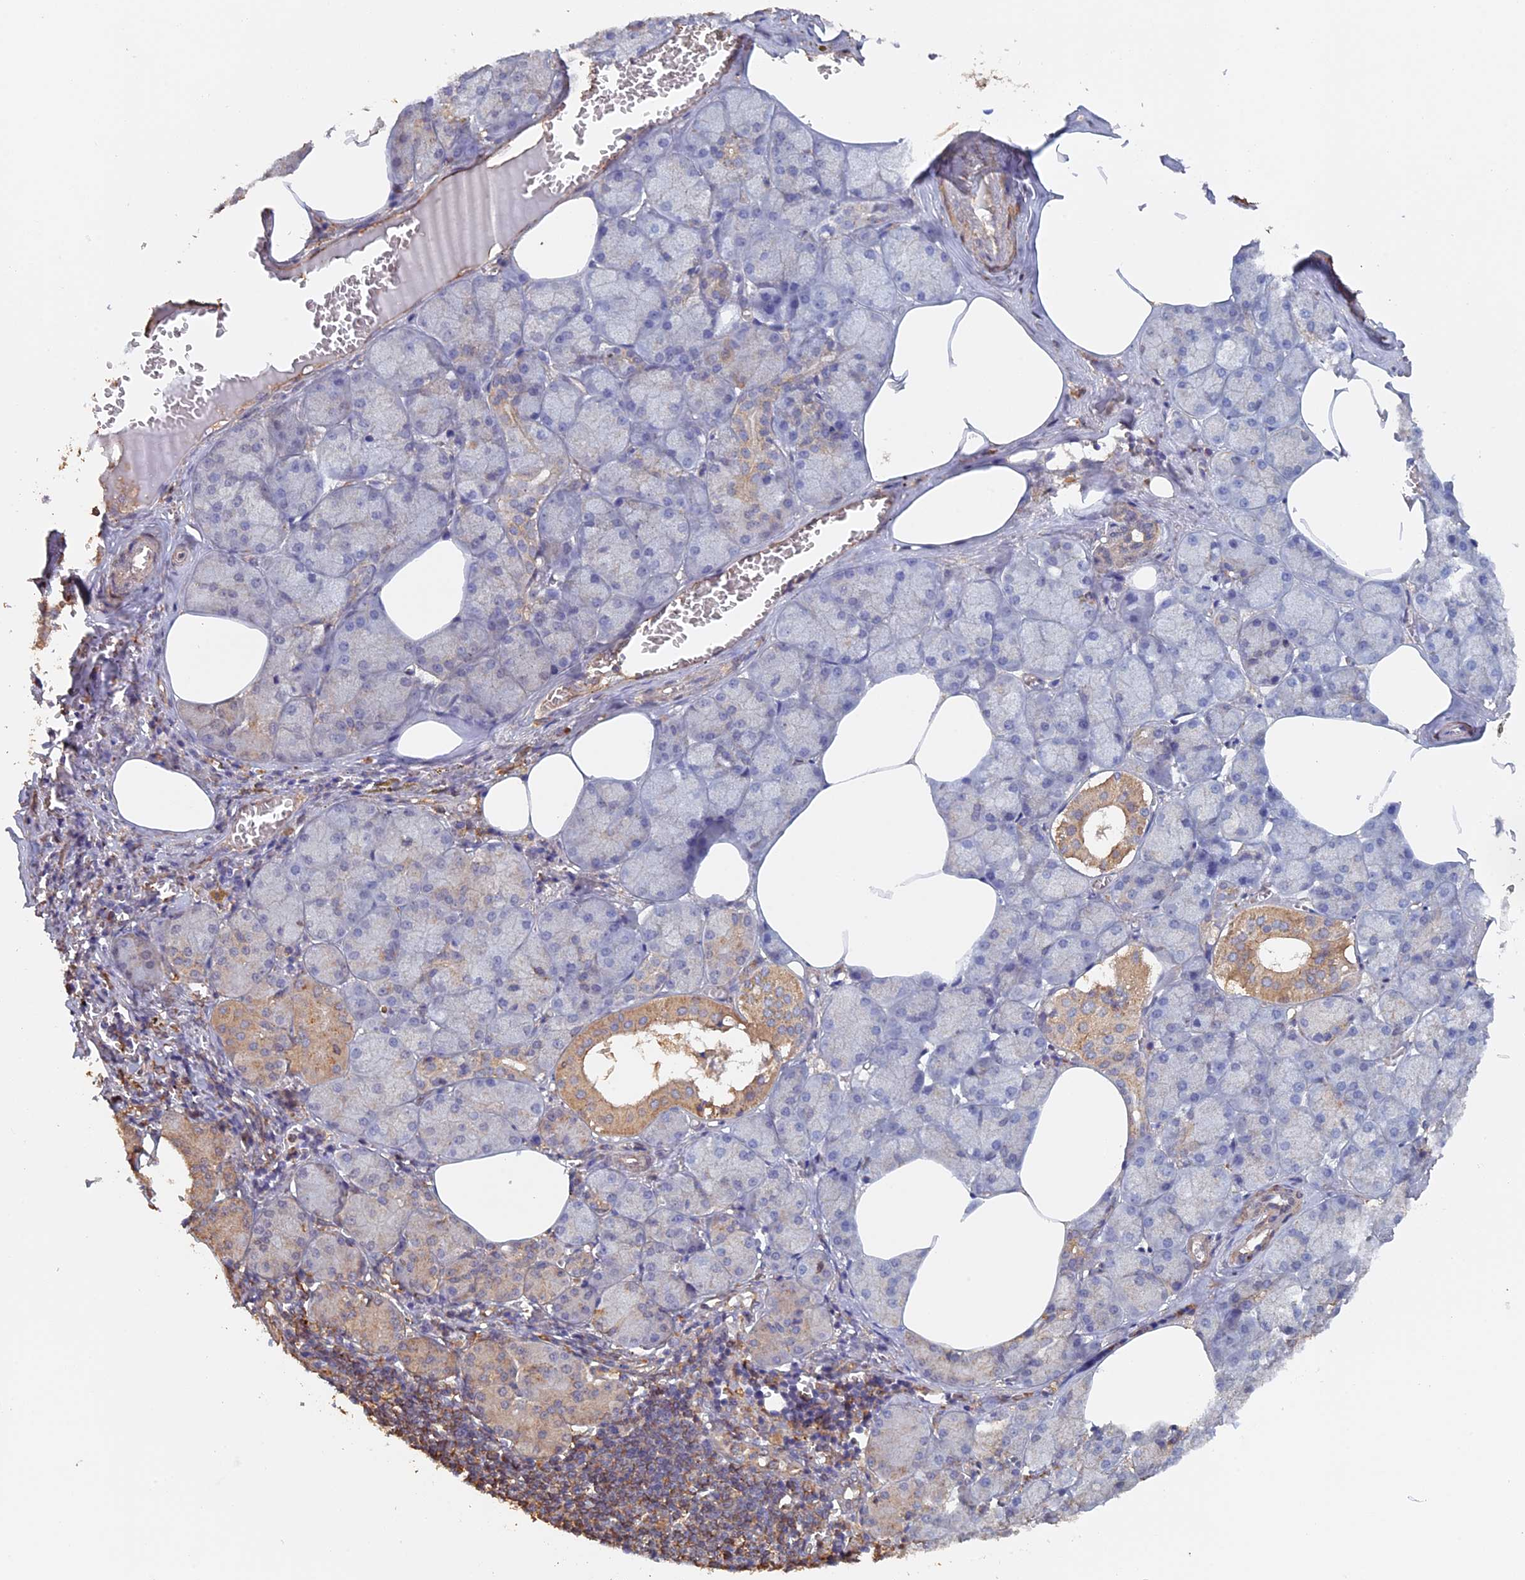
{"staining": {"intensity": "moderate", "quantity": "25%-75%", "location": "cytoplasmic/membranous"}, "tissue": "salivary gland", "cell_type": "Glandular cells", "image_type": "normal", "snomed": [{"axis": "morphology", "description": "Normal tissue, NOS"}, {"axis": "topography", "description": "Salivary gland"}], "caption": "Immunohistochemical staining of unremarkable human salivary gland shows moderate cytoplasmic/membranous protein staining in approximately 25%-75% of glandular cells.", "gene": "PIGQ", "patient": {"sex": "male", "age": 62}}